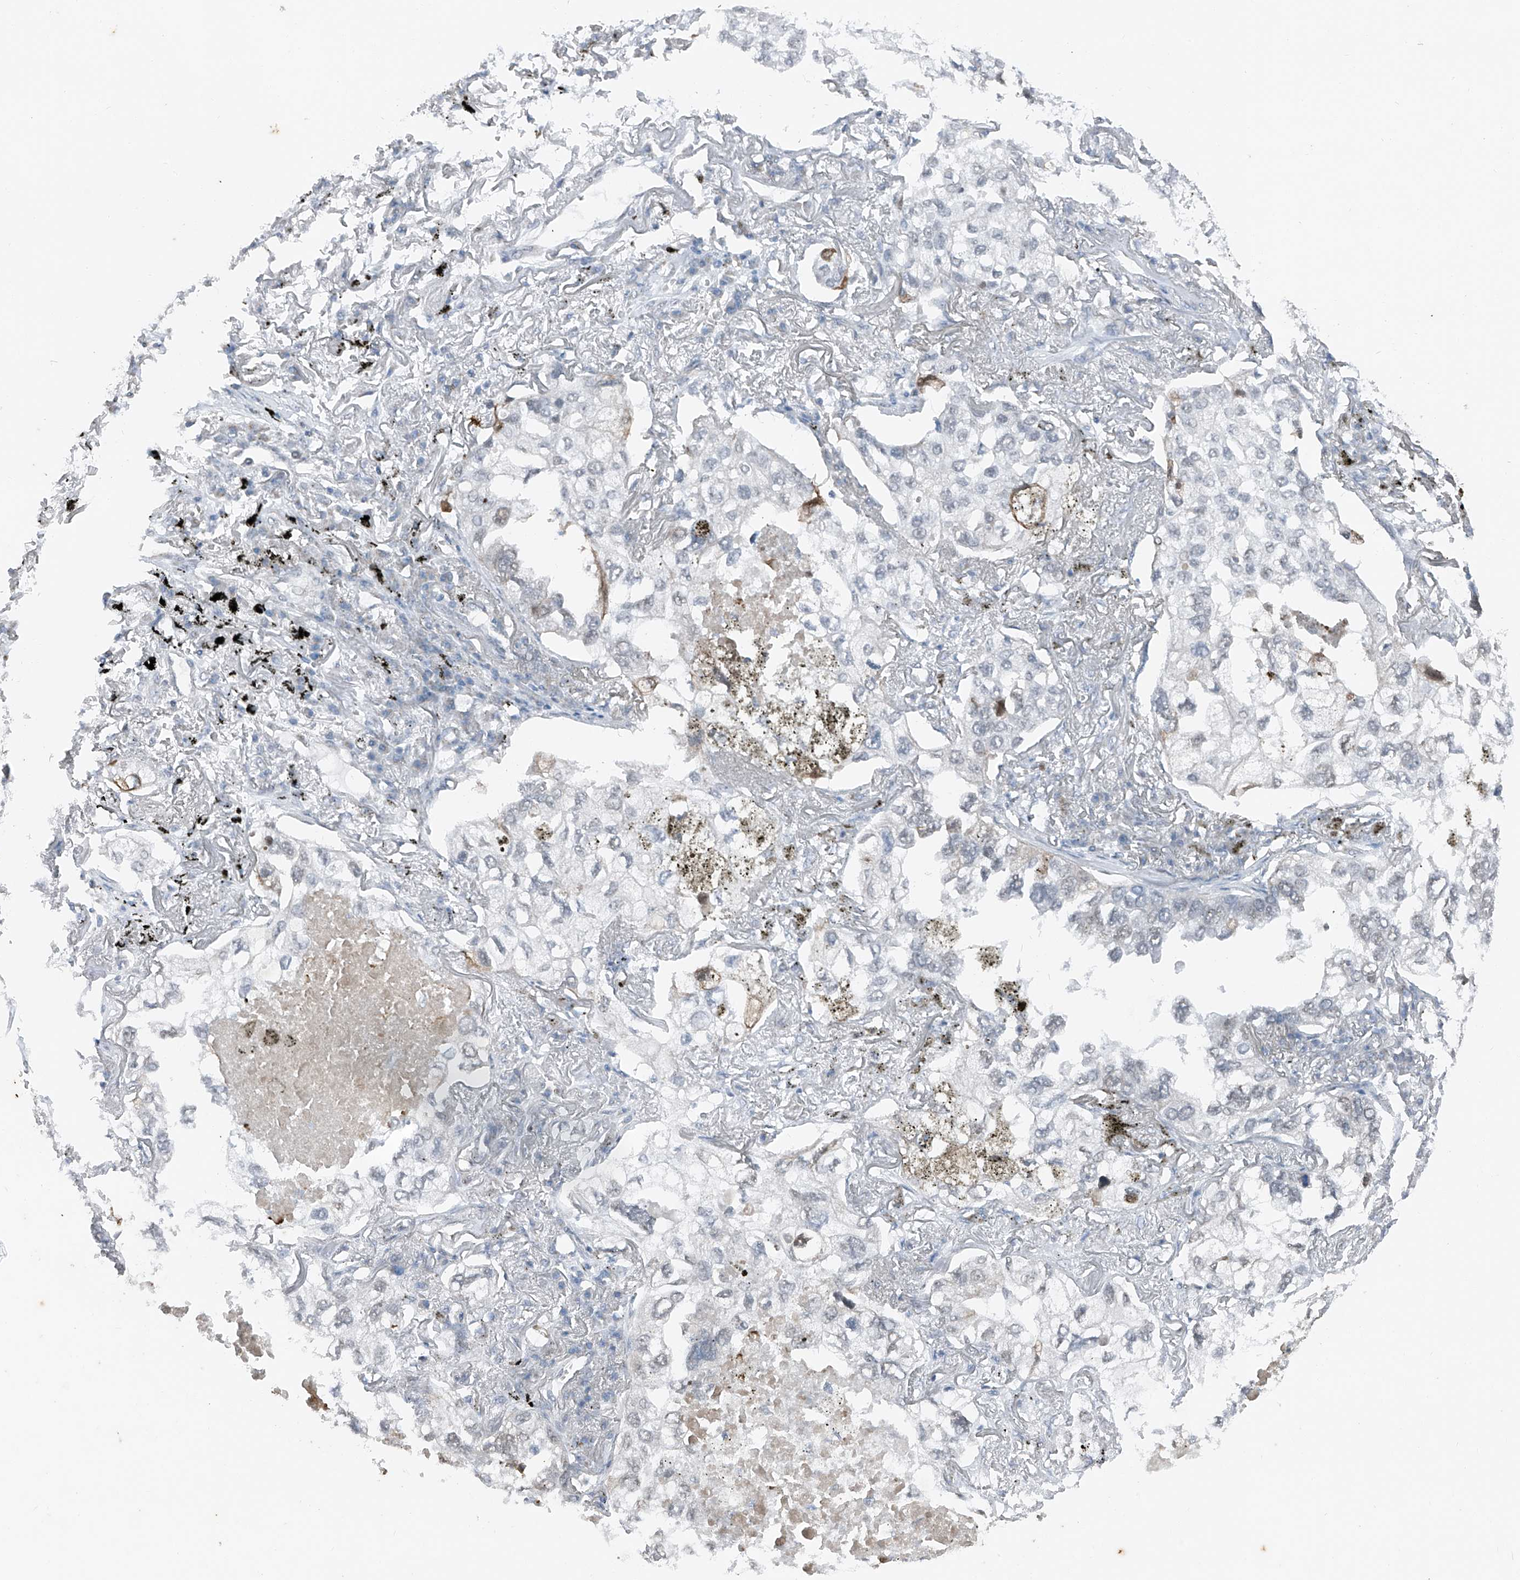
{"staining": {"intensity": "negative", "quantity": "none", "location": "none"}, "tissue": "lung cancer", "cell_type": "Tumor cells", "image_type": "cancer", "snomed": [{"axis": "morphology", "description": "Adenocarcinoma, NOS"}, {"axis": "topography", "description": "Lung"}], "caption": "The photomicrograph reveals no staining of tumor cells in lung adenocarcinoma.", "gene": "DYRK1B", "patient": {"sex": "male", "age": 65}}